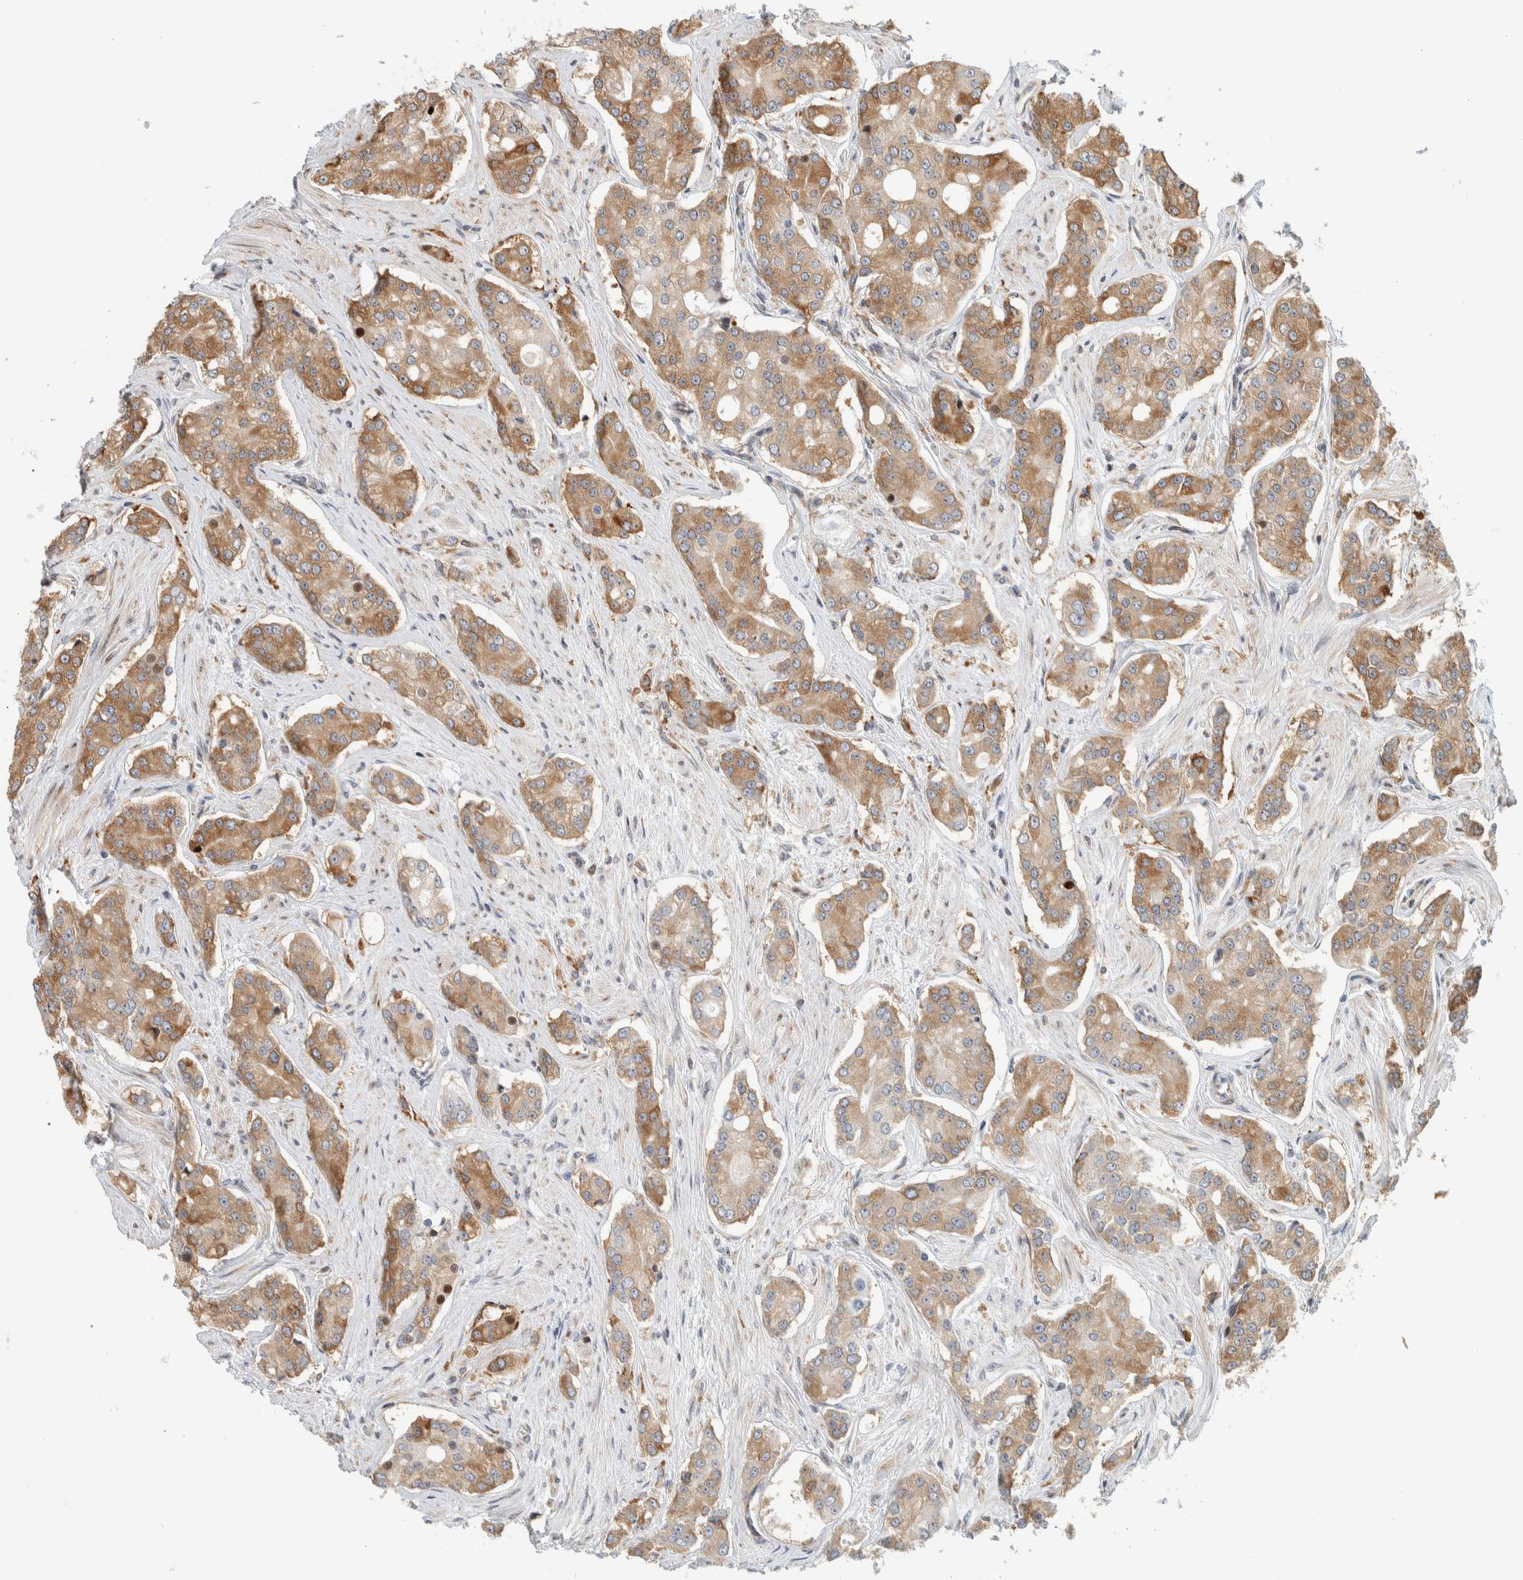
{"staining": {"intensity": "moderate", "quantity": ">75%", "location": "cytoplasmic/membranous"}, "tissue": "prostate cancer", "cell_type": "Tumor cells", "image_type": "cancer", "snomed": [{"axis": "morphology", "description": "Adenocarcinoma, High grade"}, {"axis": "topography", "description": "Prostate"}], "caption": "The photomicrograph demonstrates staining of high-grade adenocarcinoma (prostate), revealing moderate cytoplasmic/membranous protein expression (brown color) within tumor cells. The protein of interest is stained brown, and the nuclei are stained in blue (DAB (3,3'-diaminobenzidine) IHC with brightfield microscopy, high magnification).", "gene": "LLGL2", "patient": {"sex": "male", "age": 71}}